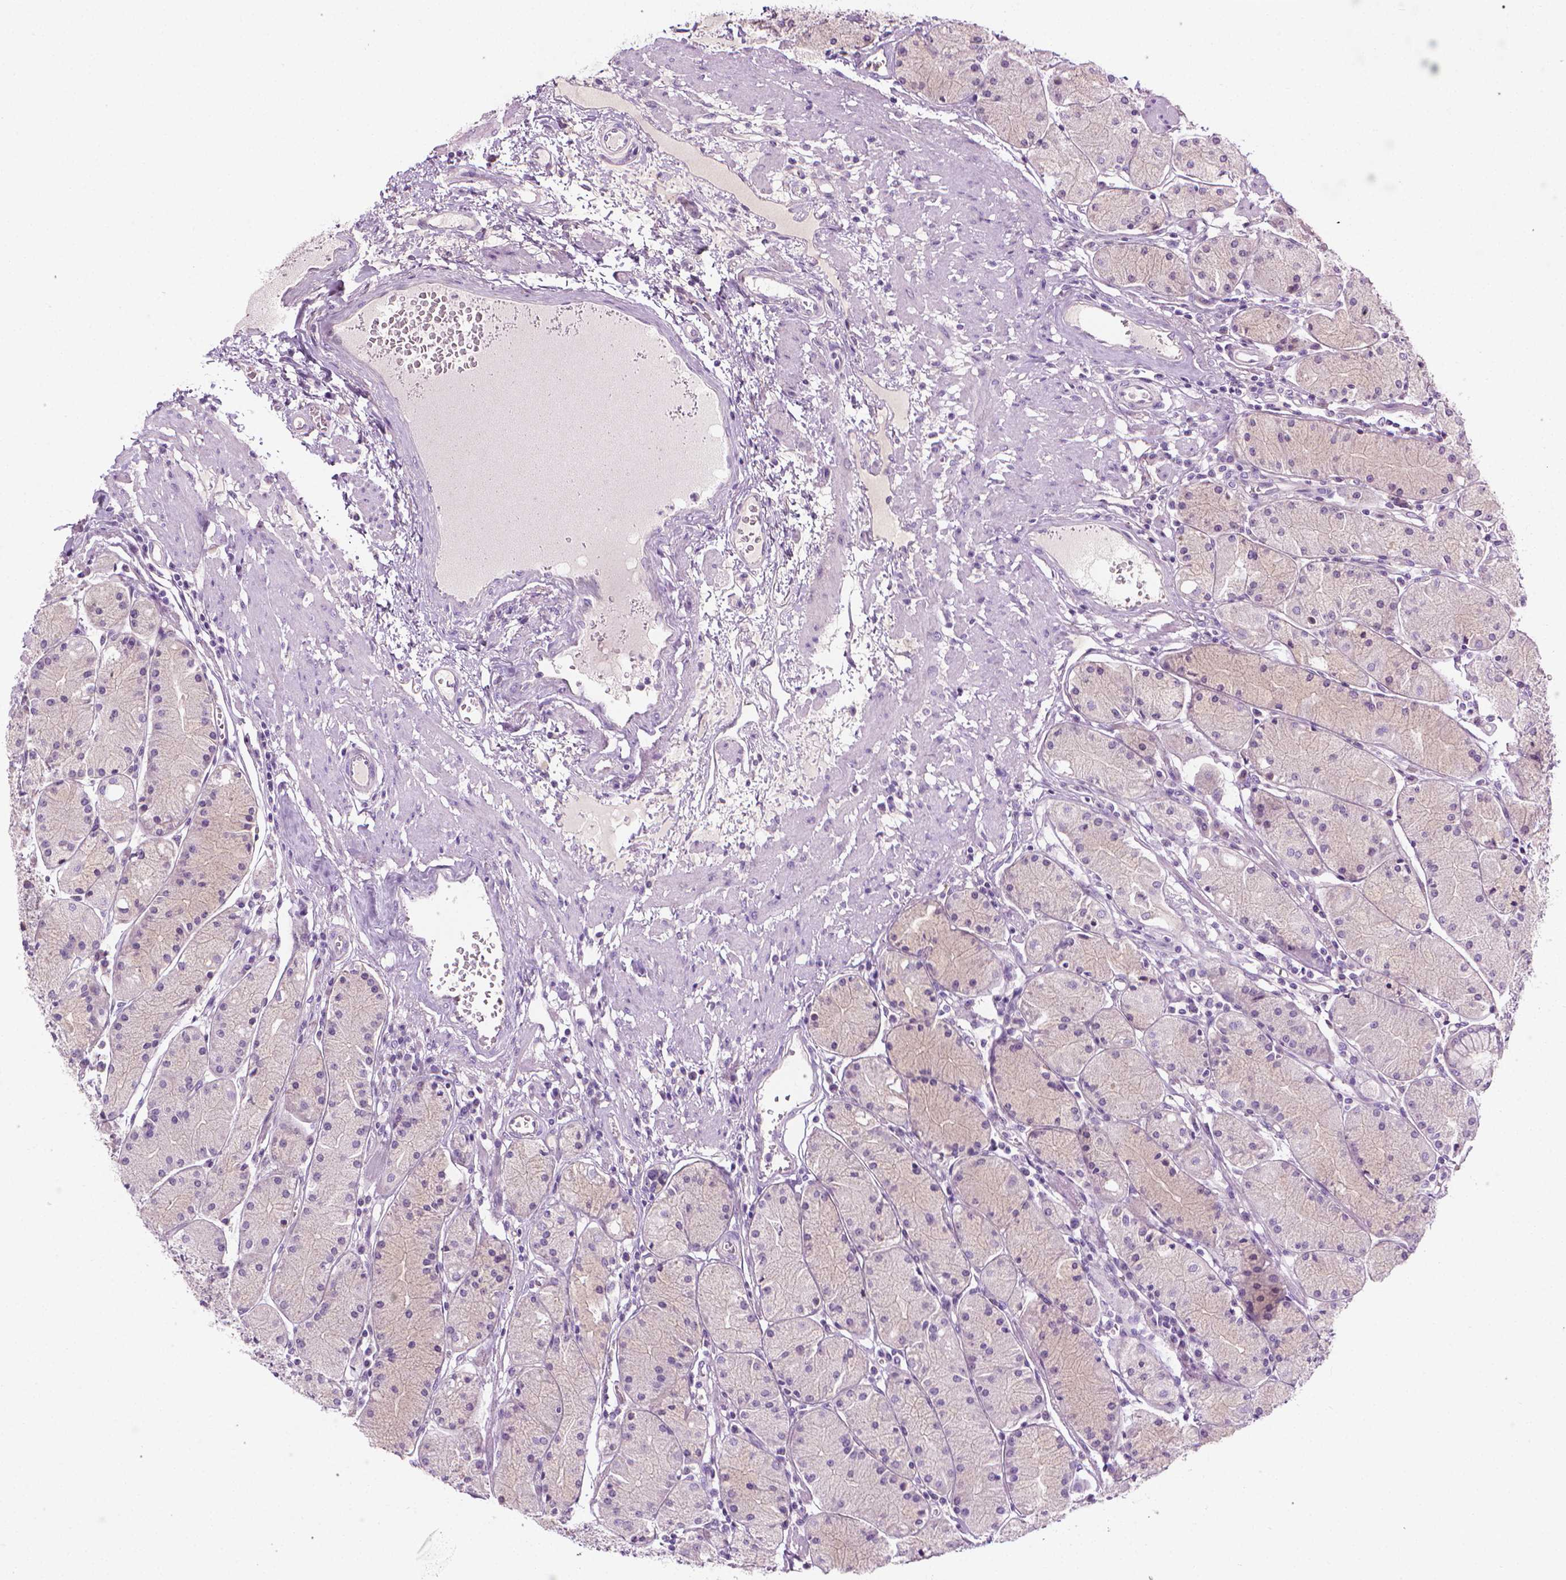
{"staining": {"intensity": "negative", "quantity": "none", "location": "none"}, "tissue": "stomach", "cell_type": "Glandular cells", "image_type": "normal", "snomed": [{"axis": "morphology", "description": "Normal tissue, NOS"}, {"axis": "topography", "description": "Stomach, upper"}], "caption": "A micrograph of human stomach is negative for staining in glandular cells. (DAB immunohistochemistry (IHC), high magnification).", "gene": "MCOLN3", "patient": {"sex": "male", "age": 69}}